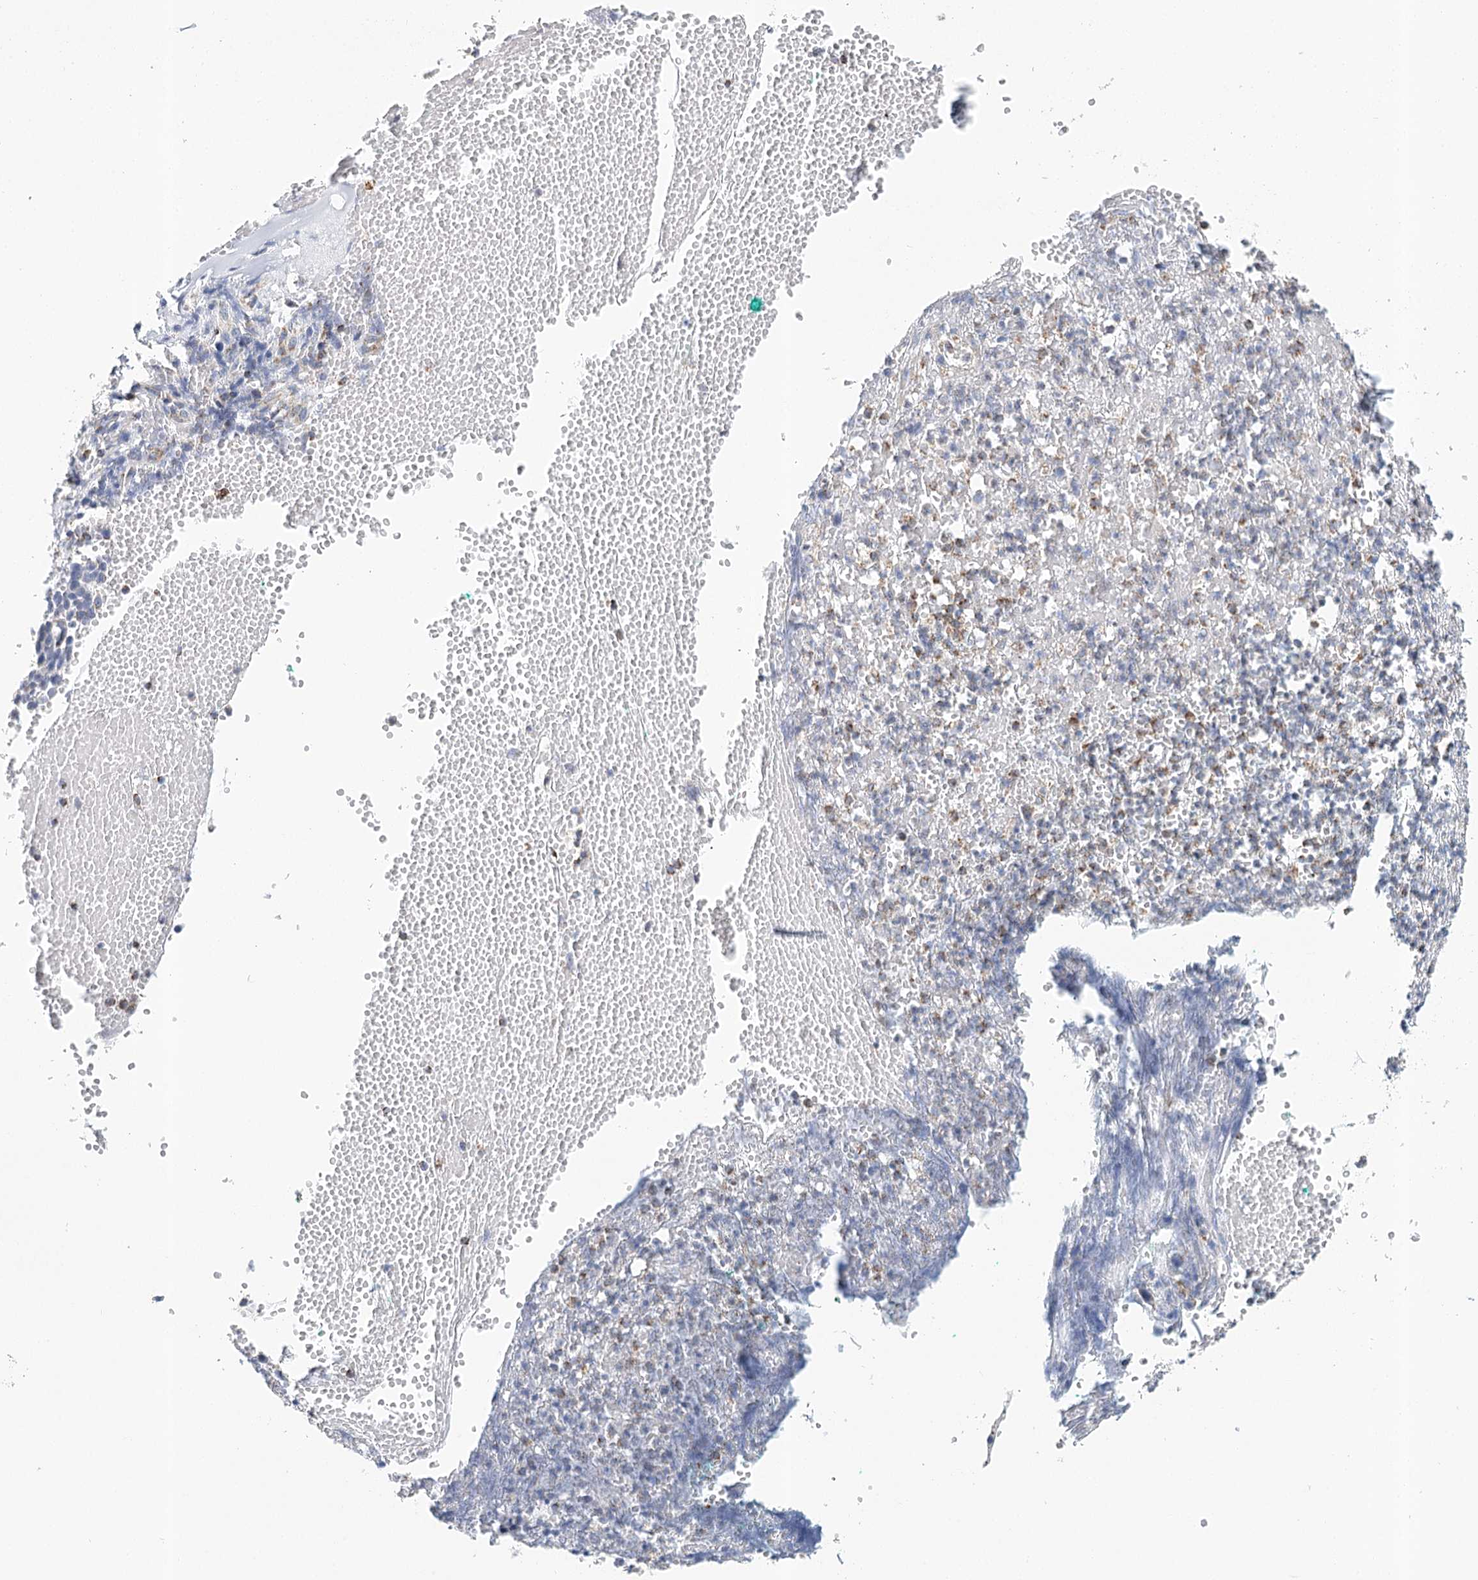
{"staining": {"intensity": "negative", "quantity": "none", "location": "none"}, "tissue": "adipose tissue", "cell_type": "Adipocytes", "image_type": "normal", "snomed": [{"axis": "morphology", "description": "Normal tissue, NOS"}, {"axis": "morphology", "description": "Basal cell carcinoma"}, {"axis": "topography", "description": "Cartilage tissue"}, {"axis": "topography", "description": "Nasopharynx"}, {"axis": "topography", "description": "Oral tissue"}], "caption": "The histopathology image demonstrates no staining of adipocytes in unremarkable adipose tissue. The staining was performed using DAB to visualize the protein expression in brown, while the nuclei were stained in blue with hematoxylin (Magnification: 20x).", "gene": "LSS", "patient": {"sex": "female", "age": 77}}